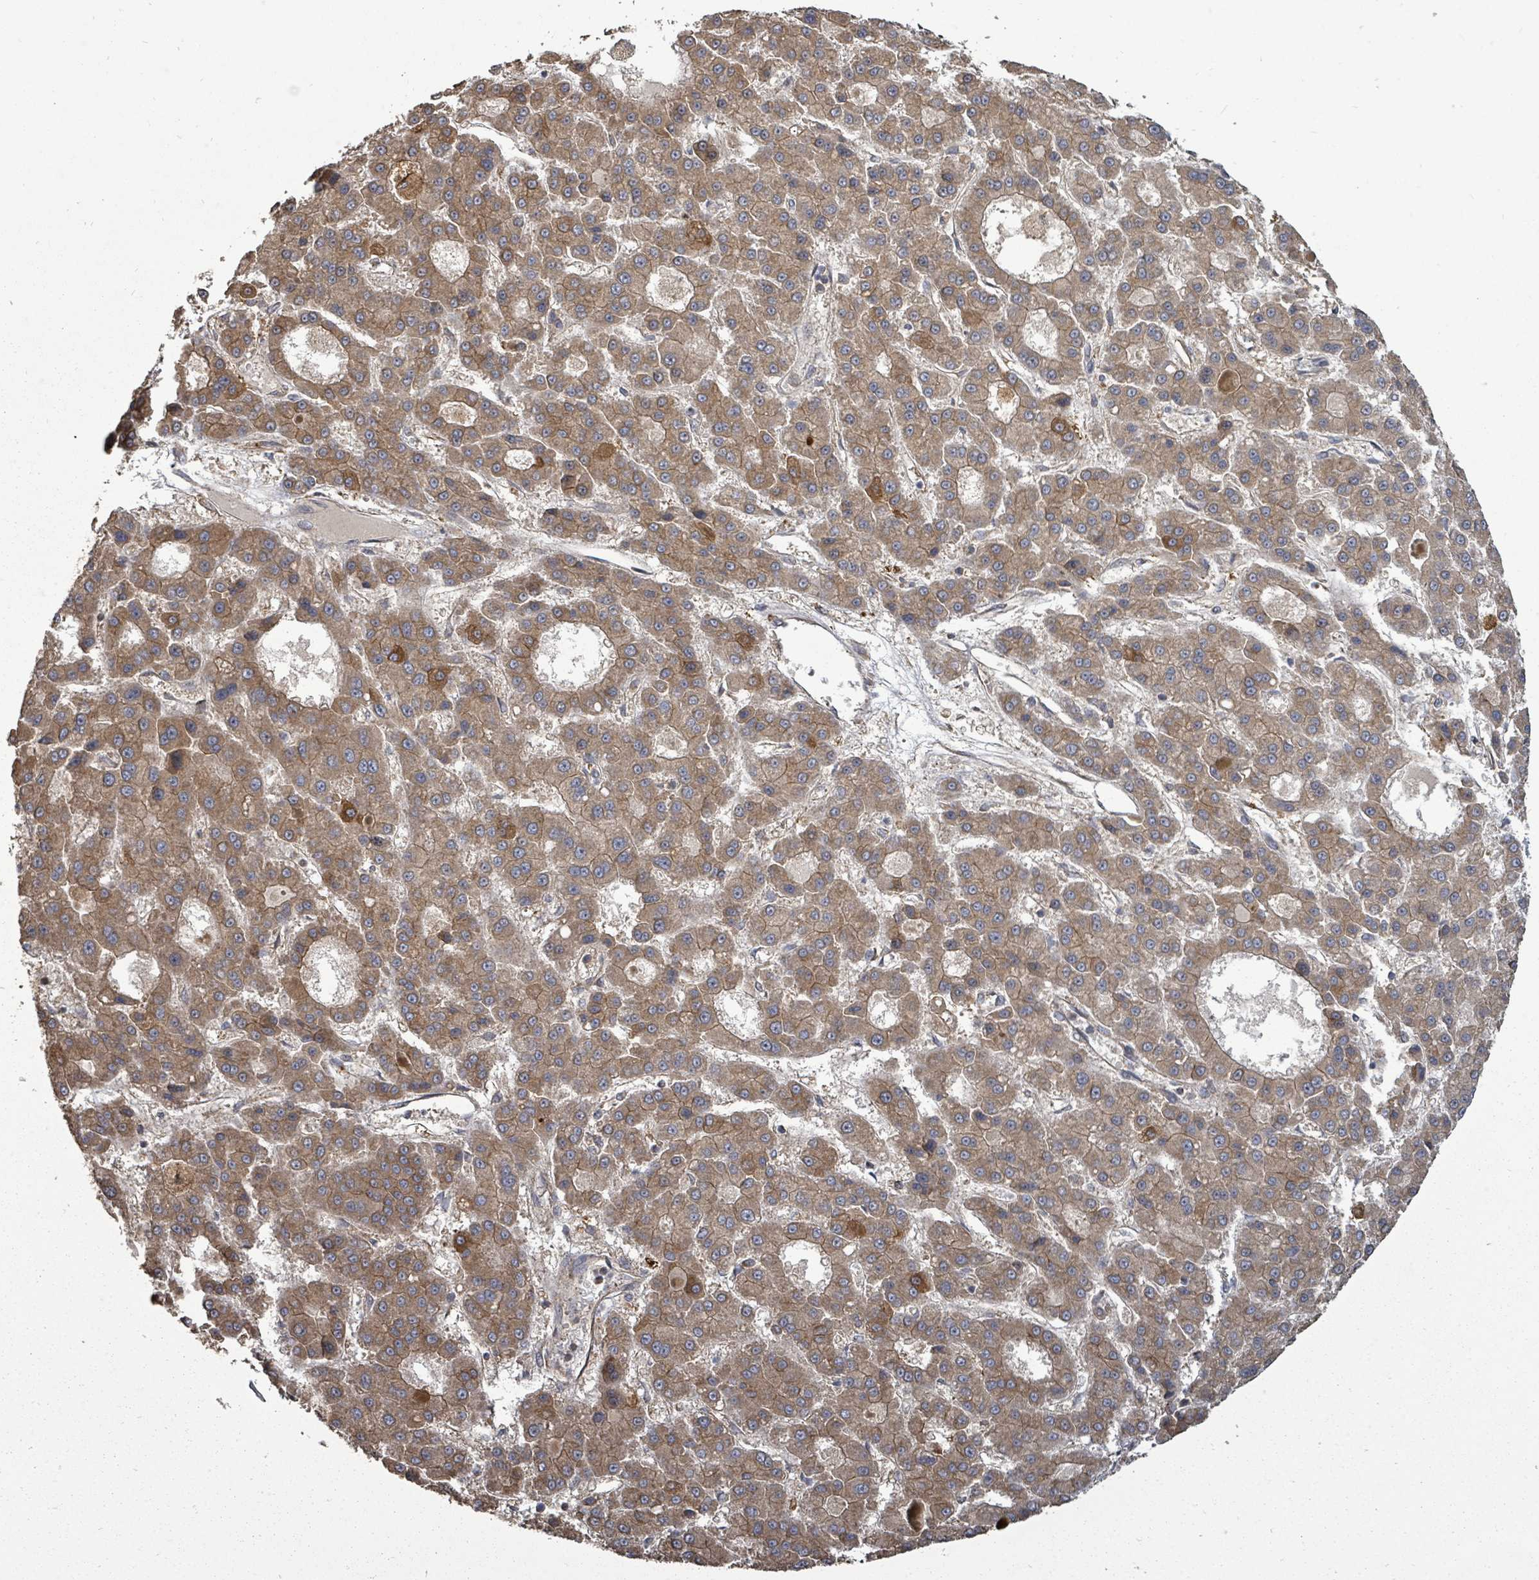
{"staining": {"intensity": "moderate", "quantity": ">75%", "location": "cytoplasmic/membranous"}, "tissue": "liver cancer", "cell_type": "Tumor cells", "image_type": "cancer", "snomed": [{"axis": "morphology", "description": "Carcinoma, Hepatocellular, NOS"}, {"axis": "topography", "description": "Liver"}], "caption": "A brown stain shows moderate cytoplasmic/membranous positivity of a protein in liver cancer tumor cells.", "gene": "EIF3C", "patient": {"sex": "male", "age": 70}}